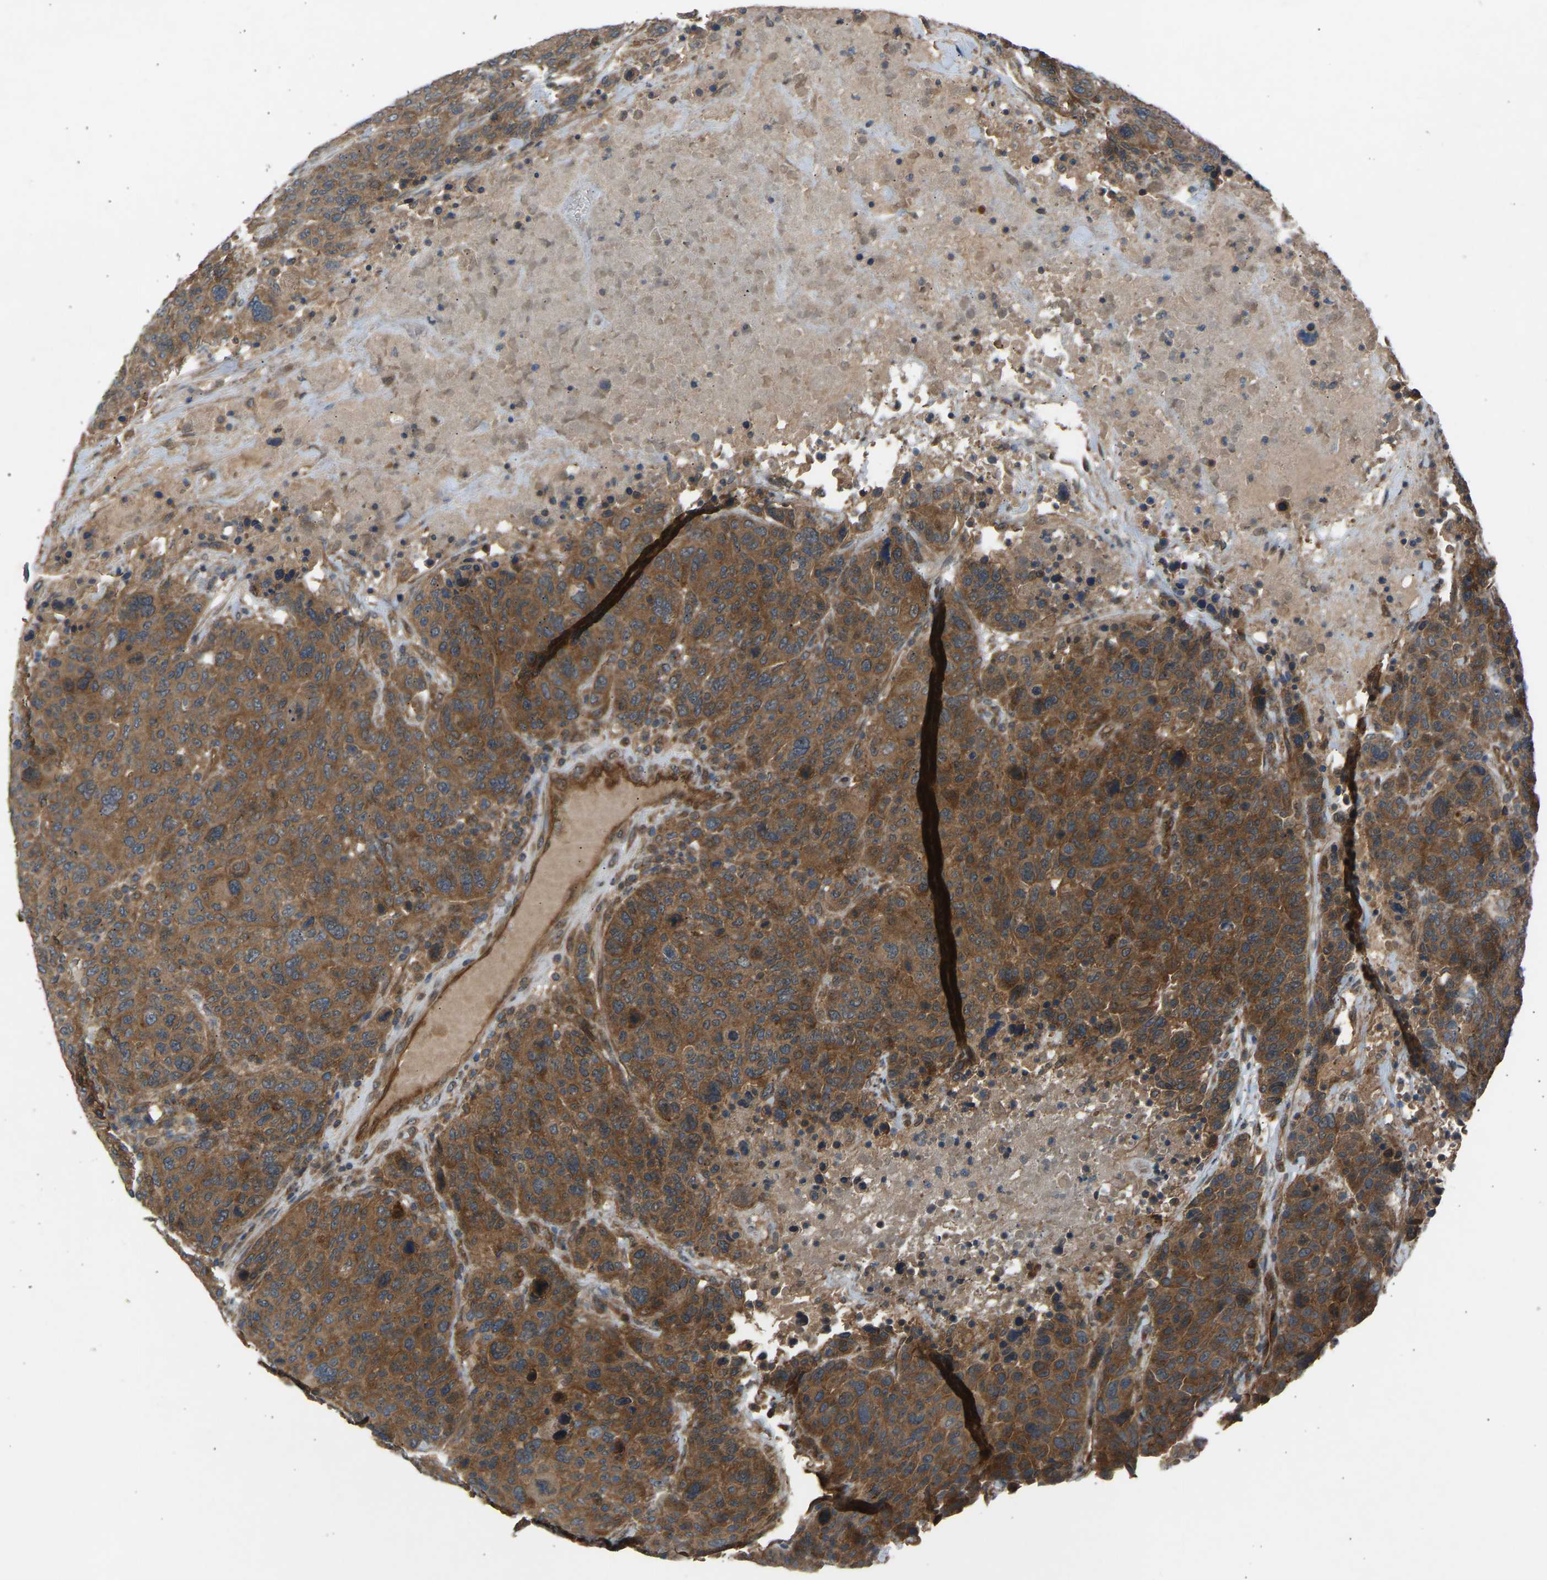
{"staining": {"intensity": "moderate", "quantity": ">75%", "location": "cytoplasmic/membranous"}, "tissue": "breast cancer", "cell_type": "Tumor cells", "image_type": "cancer", "snomed": [{"axis": "morphology", "description": "Duct carcinoma"}, {"axis": "topography", "description": "Breast"}], "caption": "Infiltrating ductal carcinoma (breast) stained with a protein marker displays moderate staining in tumor cells.", "gene": "GAS2L1", "patient": {"sex": "female", "age": 37}}